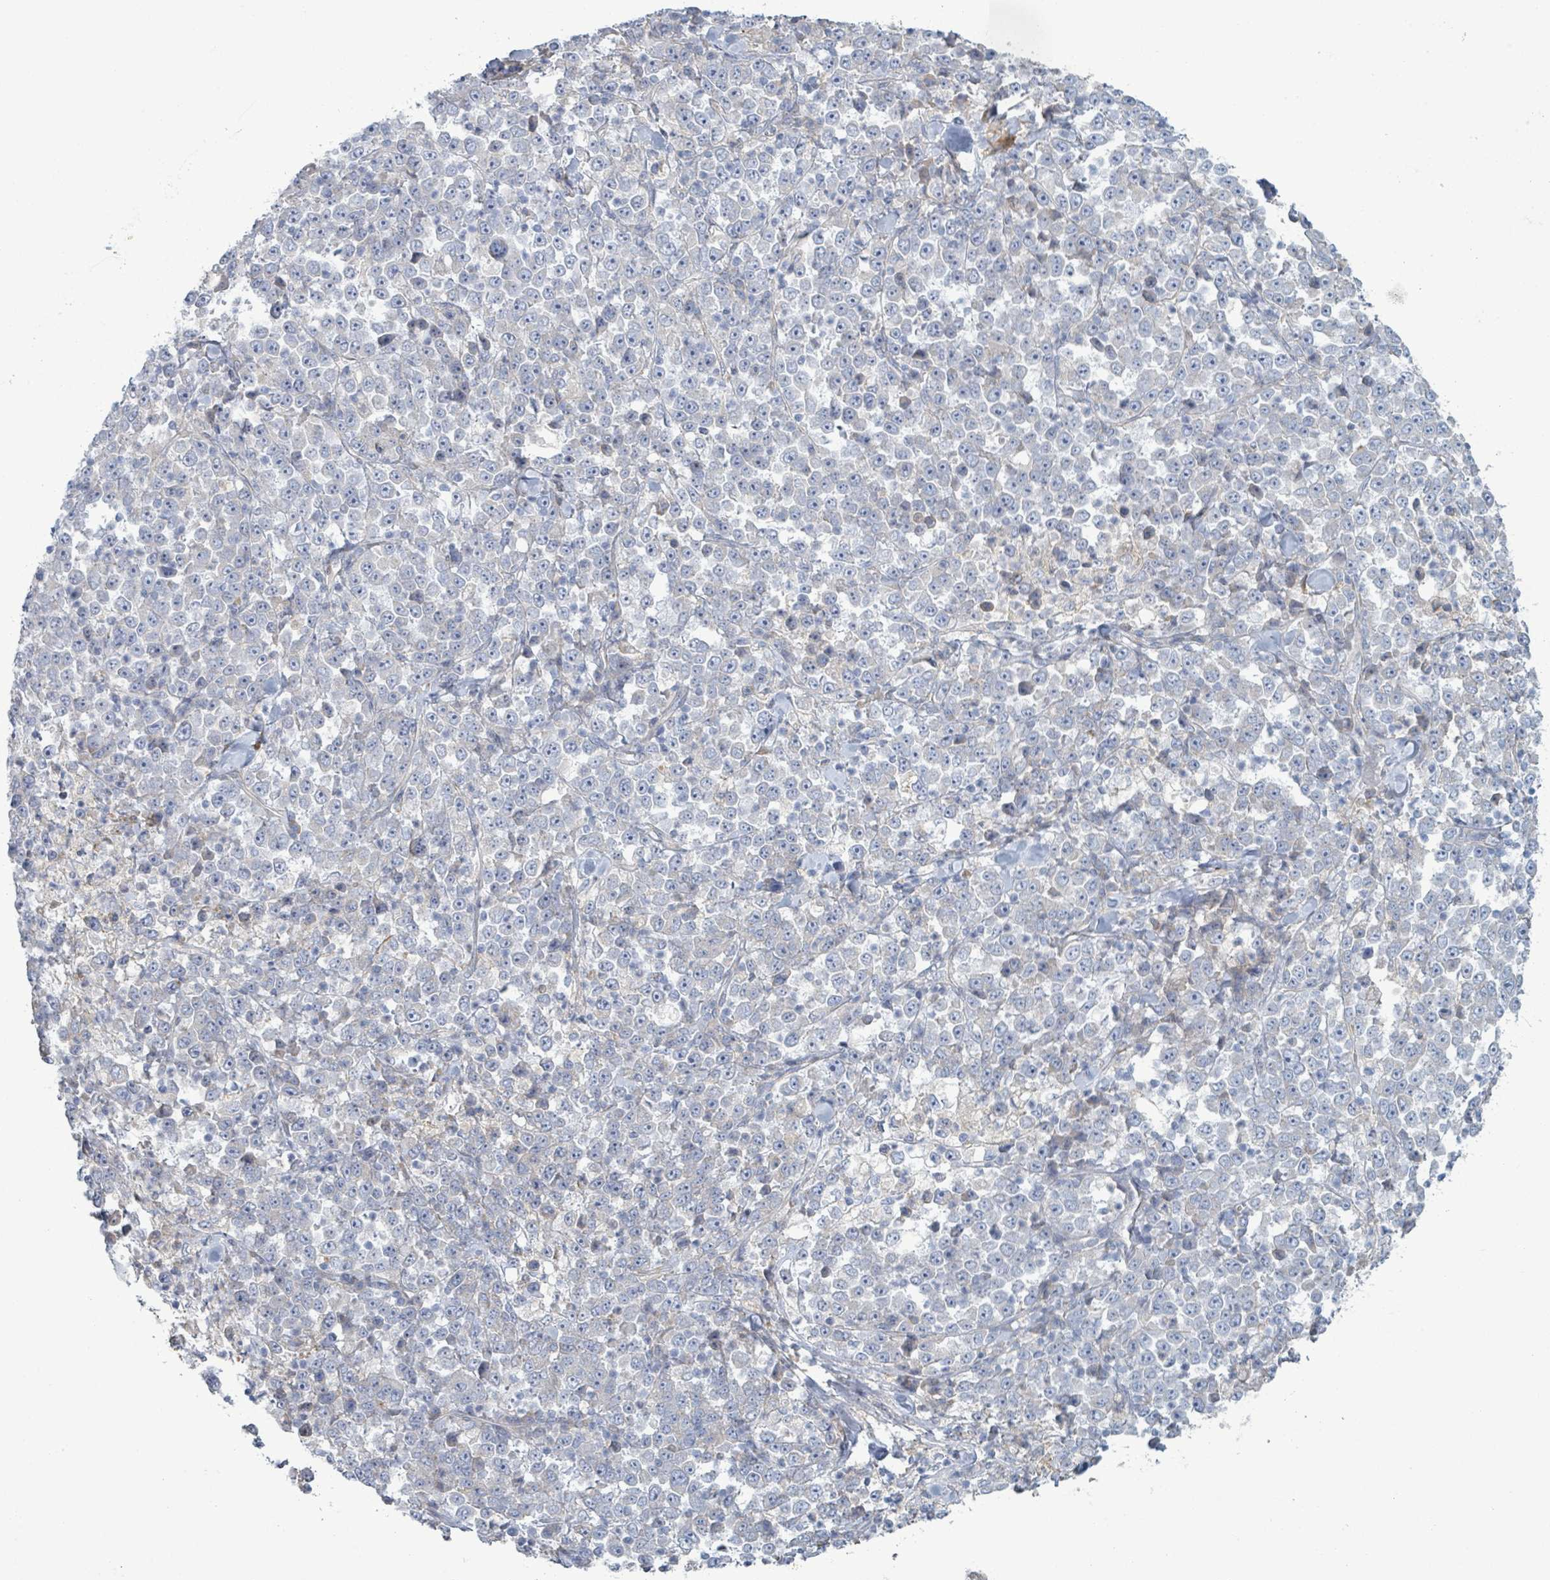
{"staining": {"intensity": "negative", "quantity": "none", "location": "none"}, "tissue": "stomach cancer", "cell_type": "Tumor cells", "image_type": "cancer", "snomed": [{"axis": "morphology", "description": "Normal tissue, NOS"}, {"axis": "morphology", "description": "Adenocarcinoma, NOS"}, {"axis": "topography", "description": "Stomach, upper"}, {"axis": "topography", "description": "Stomach"}], "caption": "IHC of human stomach adenocarcinoma exhibits no positivity in tumor cells.", "gene": "COL13A1", "patient": {"sex": "male", "age": 59}}